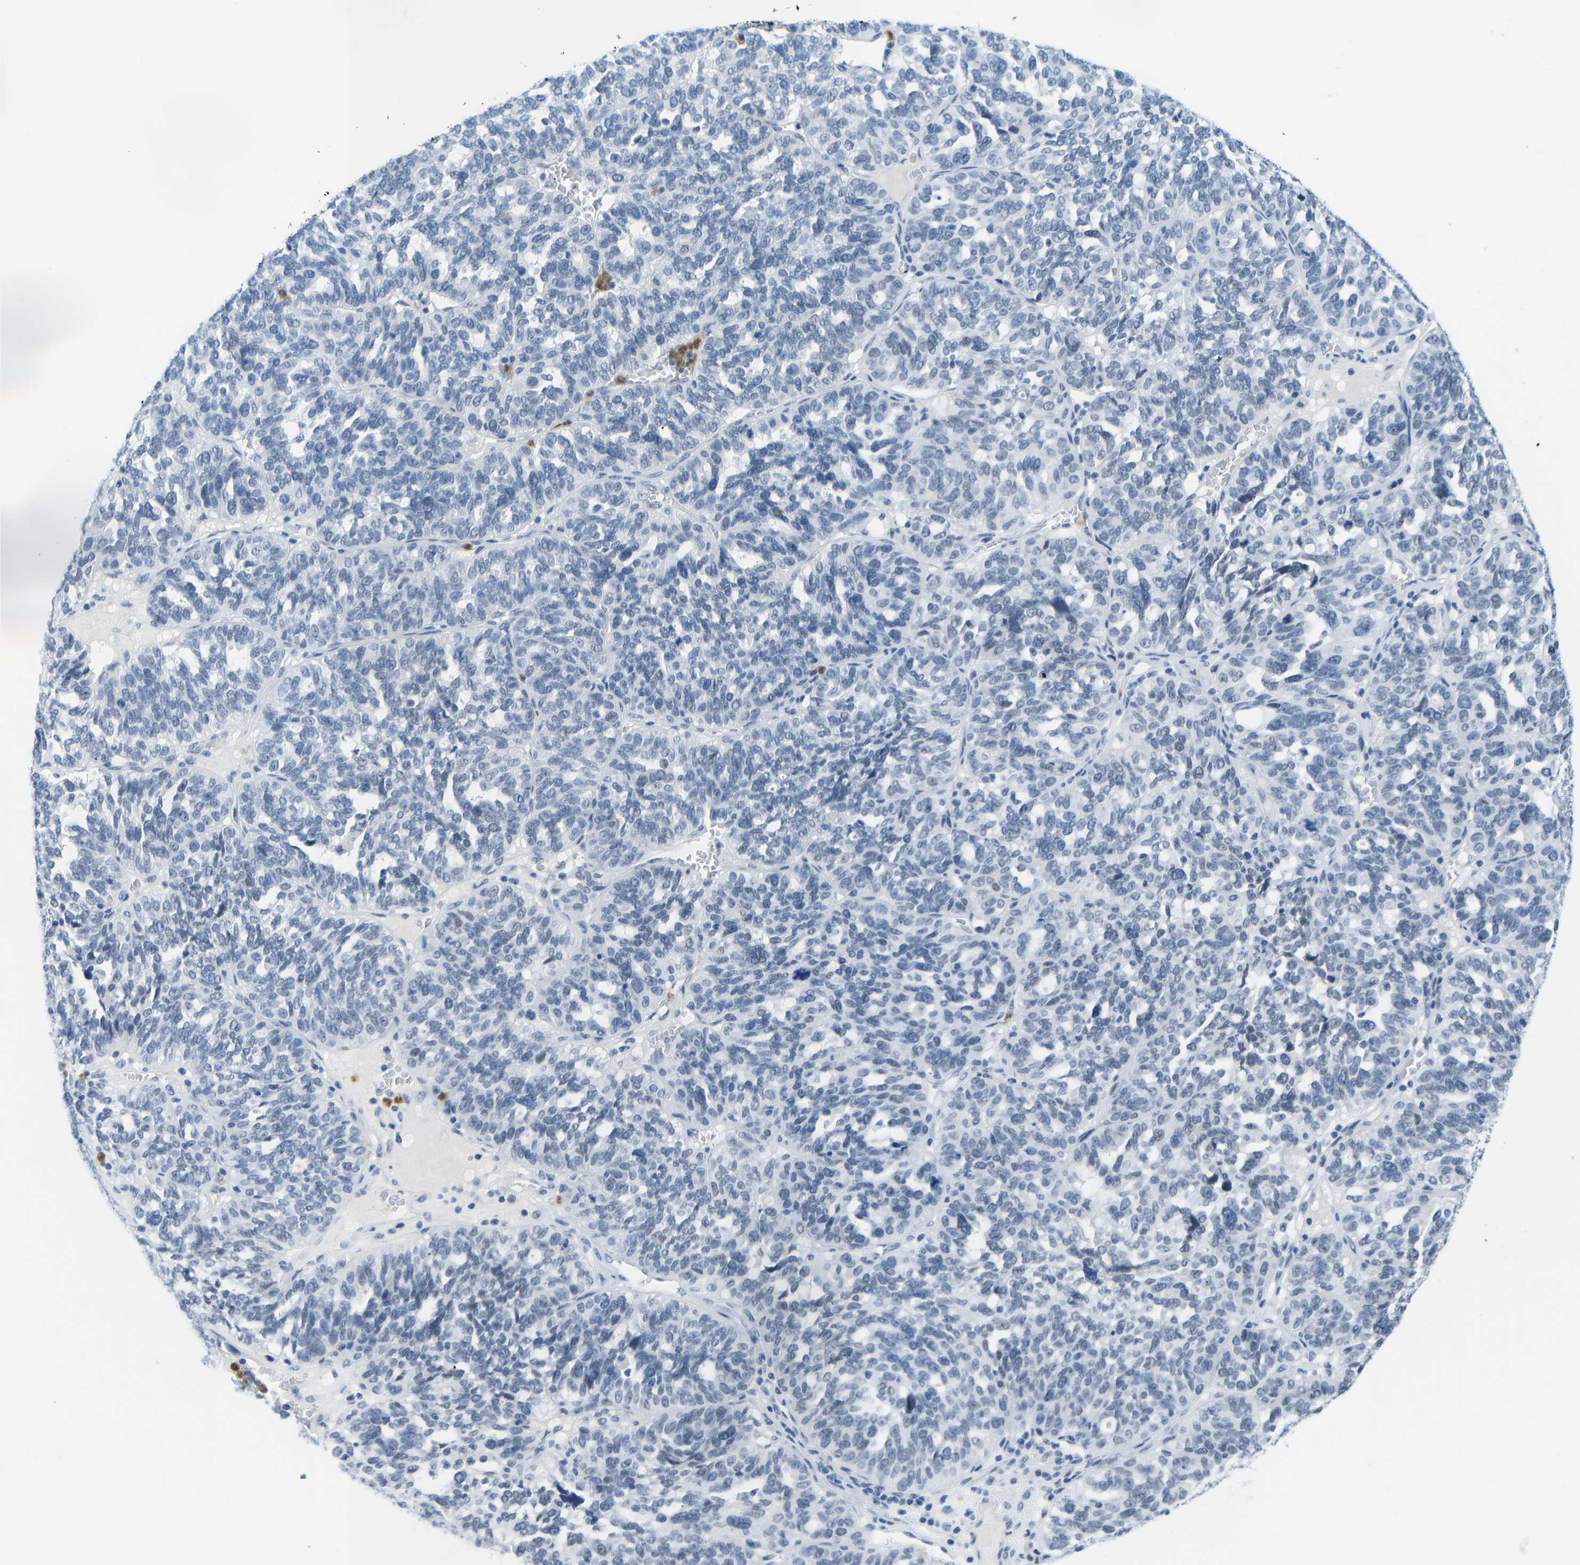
{"staining": {"intensity": "negative", "quantity": "none", "location": "none"}, "tissue": "ovarian cancer", "cell_type": "Tumor cells", "image_type": "cancer", "snomed": [{"axis": "morphology", "description": "Cystadenocarcinoma, serous, NOS"}, {"axis": "topography", "description": "Ovary"}], "caption": "This is an immunohistochemistry (IHC) image of human serous cystadenocarcinoma (ovarian). There is no positivity in tumor cells.", "gene": "TXNDC2", "patient": {"sex": "female", "age": 59}}